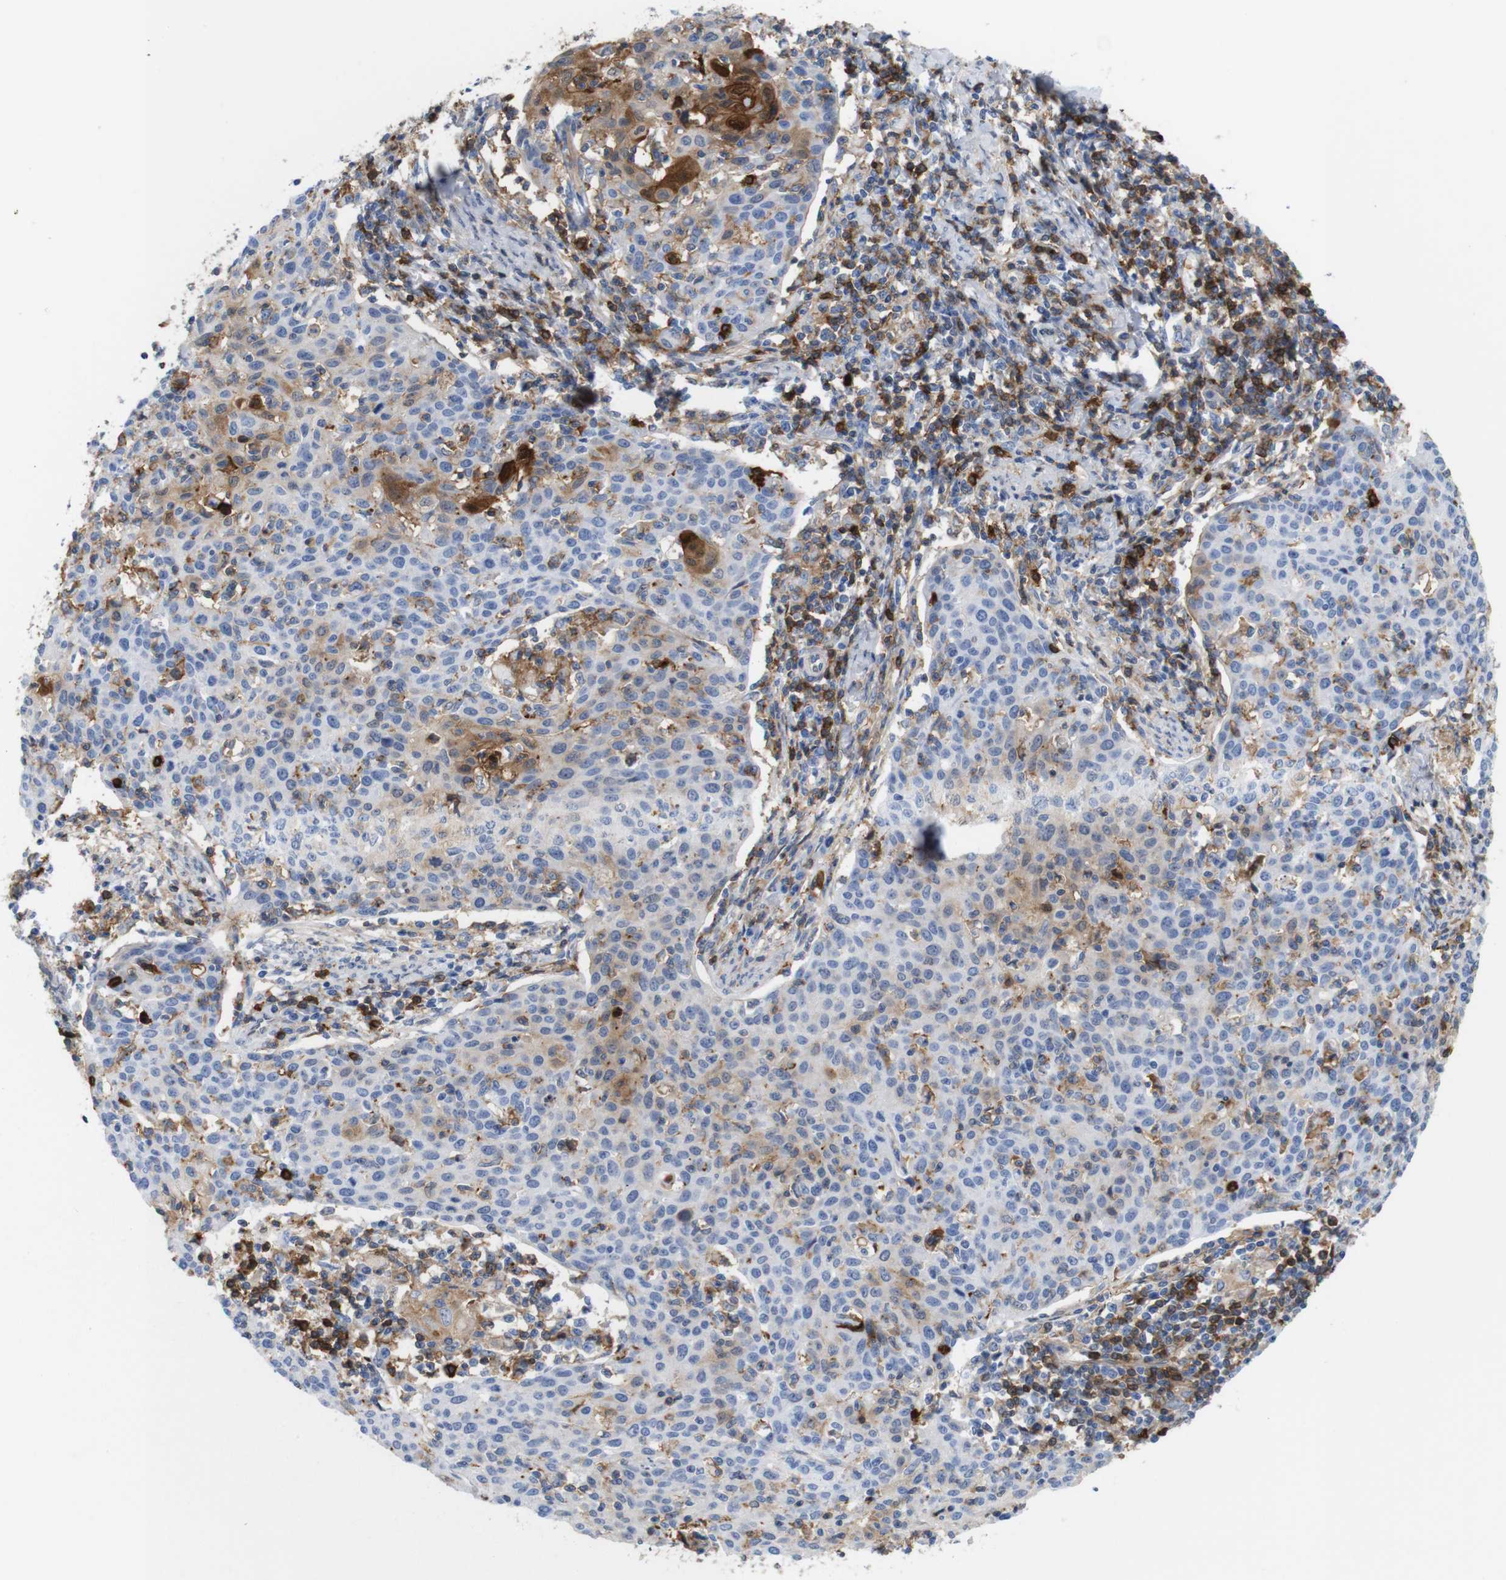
{"staining": {"intensity": "weak", "quantity": "<25%", "location": "cytoplasmic/membranous"}, "tissue": "cervical cancer", "cell_type": "Tumor cells", "image_type": "cancer", "snomed": [{"axis": "morphology", "description": "Squamous cell carcinoma, NOS"}, {"axis": "topography", "description": "Cervix"}], "caption": "Immunohistochemistry (IHC) photomicrograph of squamous cell carcinoma (cervical) stained for a protein (brown), which reveals no positivity in tumor cells.", "gene": "ANXA1", "patient": {"sex": "female", "age": 38}}